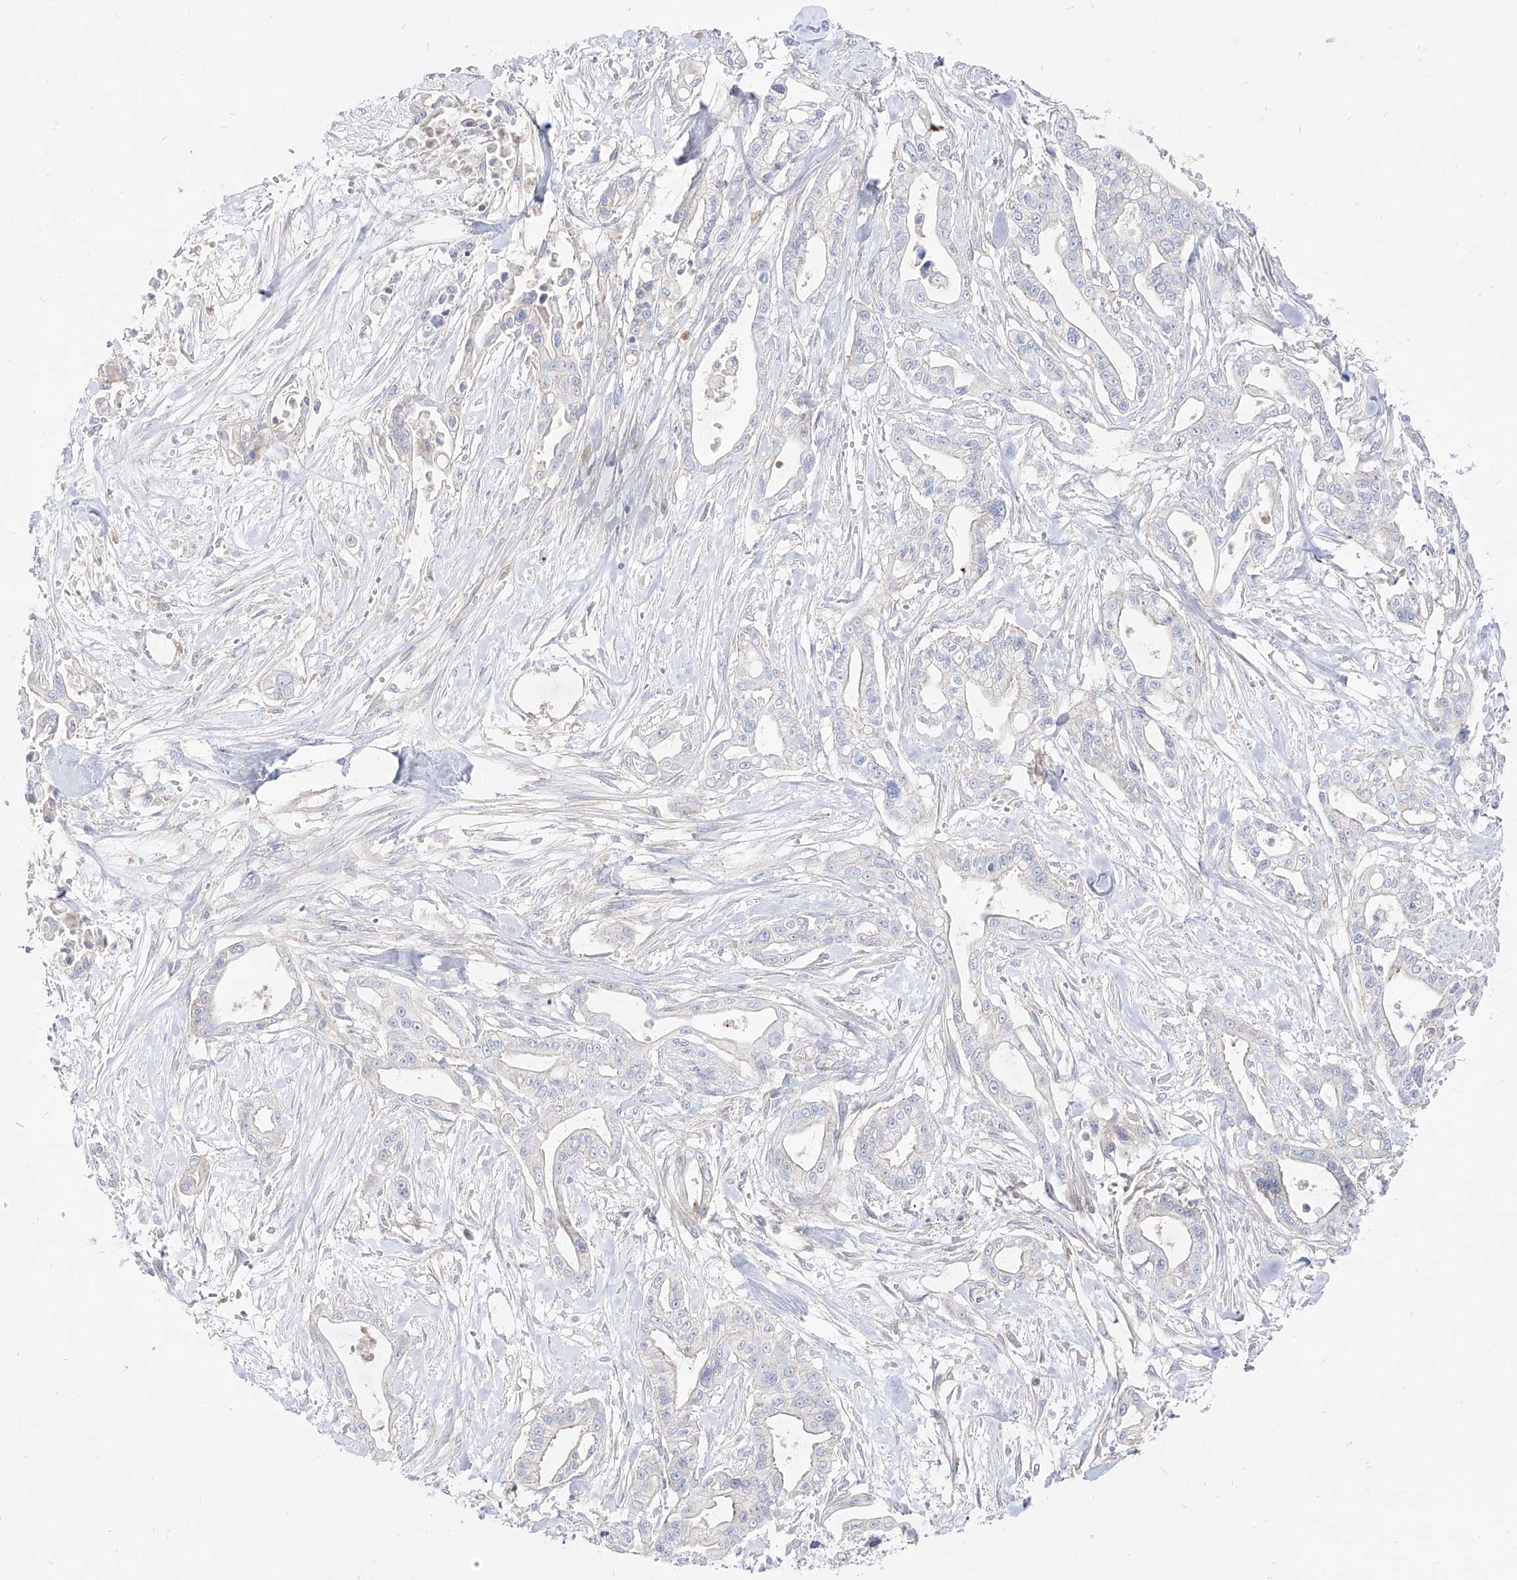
{"staining": {"intensity": "negative", "quantity": "none", "location": "none"}, "tissue": "pancreatic cancer", "cell_type": "Tumor cells", "image_type": "cancer", "snomed": [{"axis": "morphology", "description": "Adenocarcinoma, NOS"}, {"axis": "topography", "description": "Pancreas"}], "caption": "Immunohistochemistry (IHC) photomicrograph of neoplastic tissue: pancreatic cancer (adenocarcinoma) stained with DAB demonstrates no significant protein staining in tumor cells.", "gene": "RBFOX3", "patient": {"sex": "male", "age": 68}}